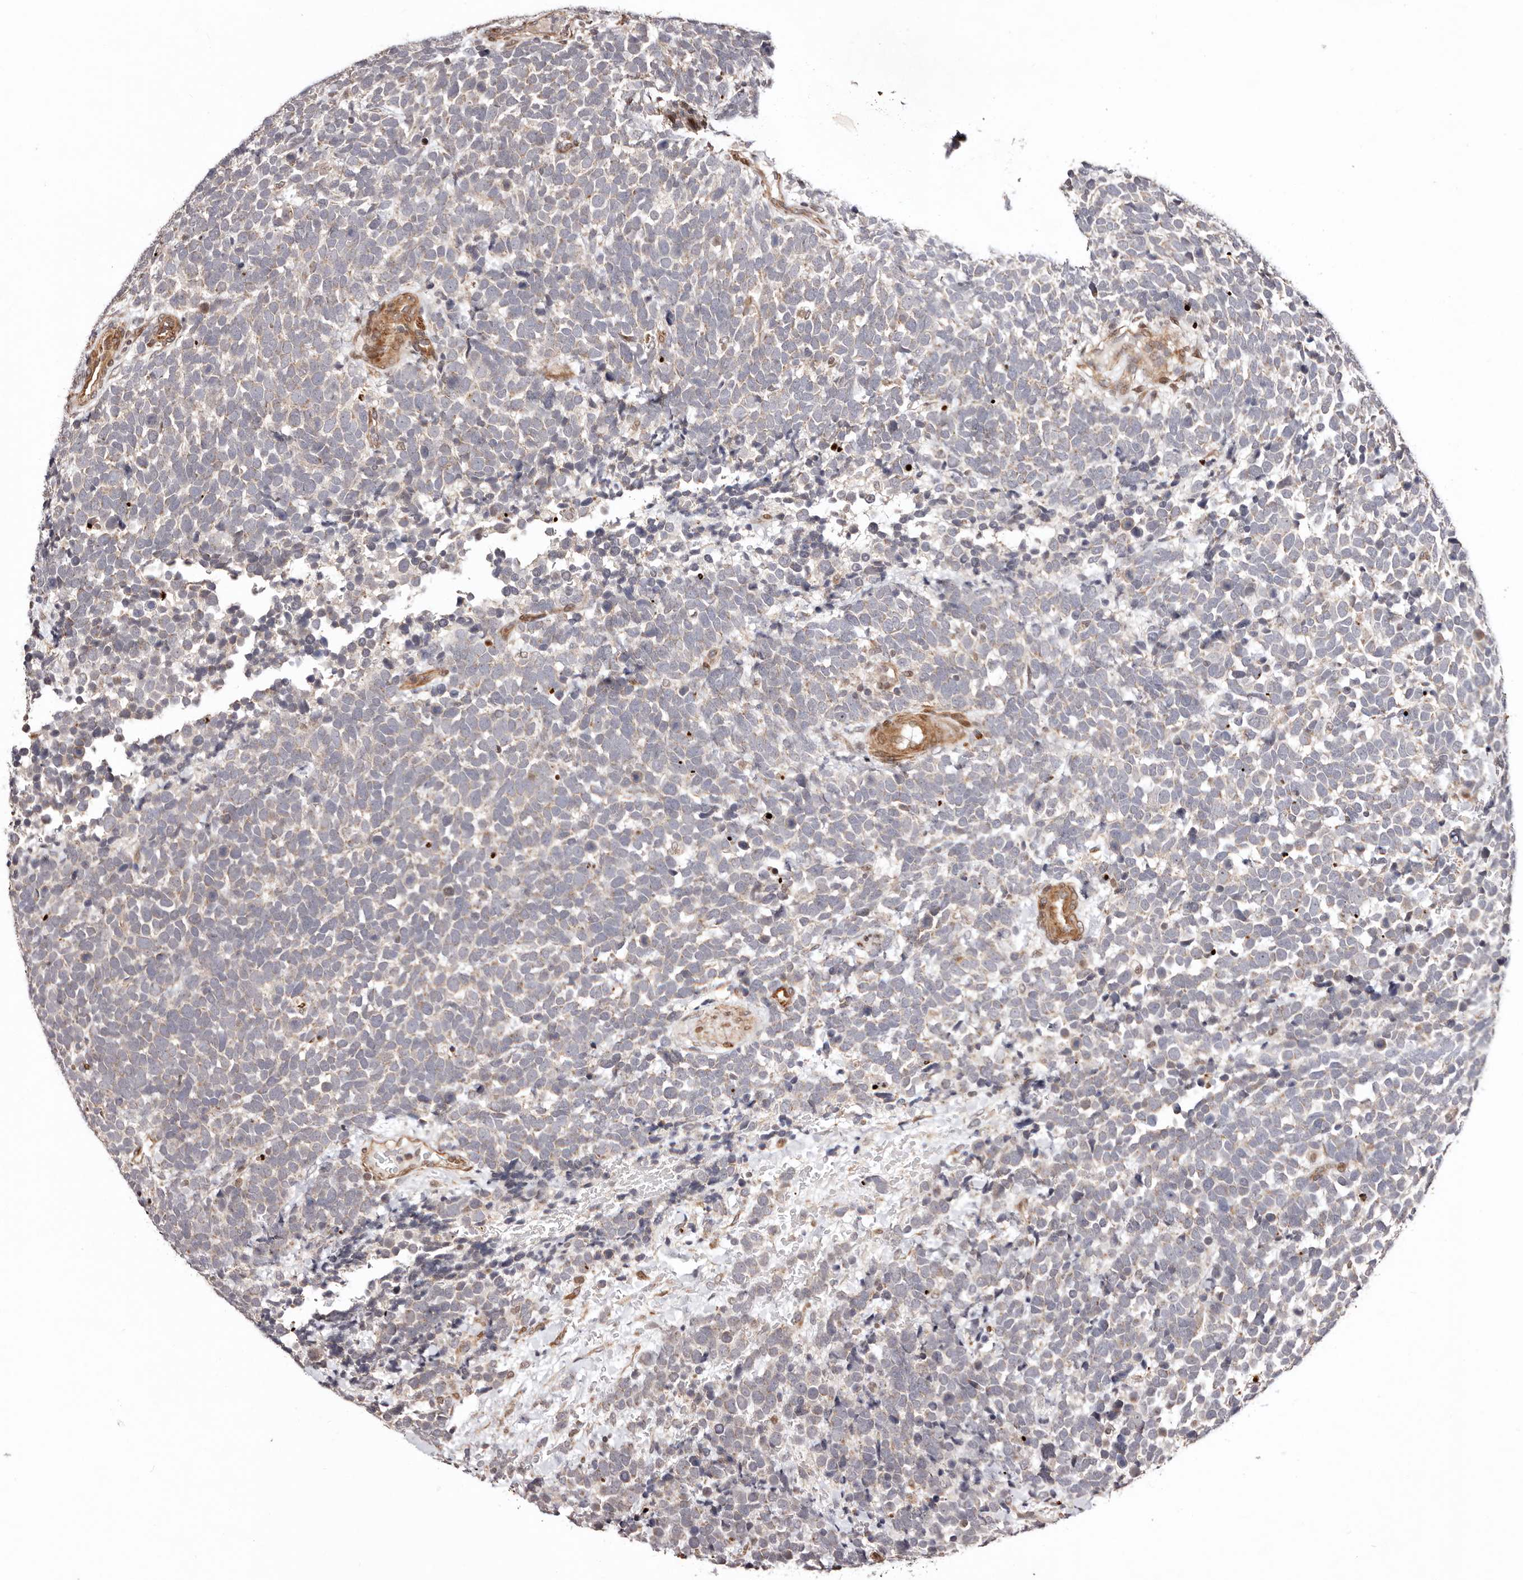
{"staining": {"intensity": "negative", "quantity": "none", "location": "none"}, "tissue": "urothelial cancer", "cell_type": "Tumor cells", "image_type": "cancer", "snomed": [{"axis": "morphology", "description": "Urothelial carcinoma, High grade"}, {"axis": "topography", "description": "Urinary bladder"}], "caption": "This histopathology image is of urothelial cancer stained with IHC to label a protein in brown with the nuclei are counter-stained blue. There is no expression in tumor cells.", "gene": "HIVEP3", "patient": {"sex": "female", "age": 82}}